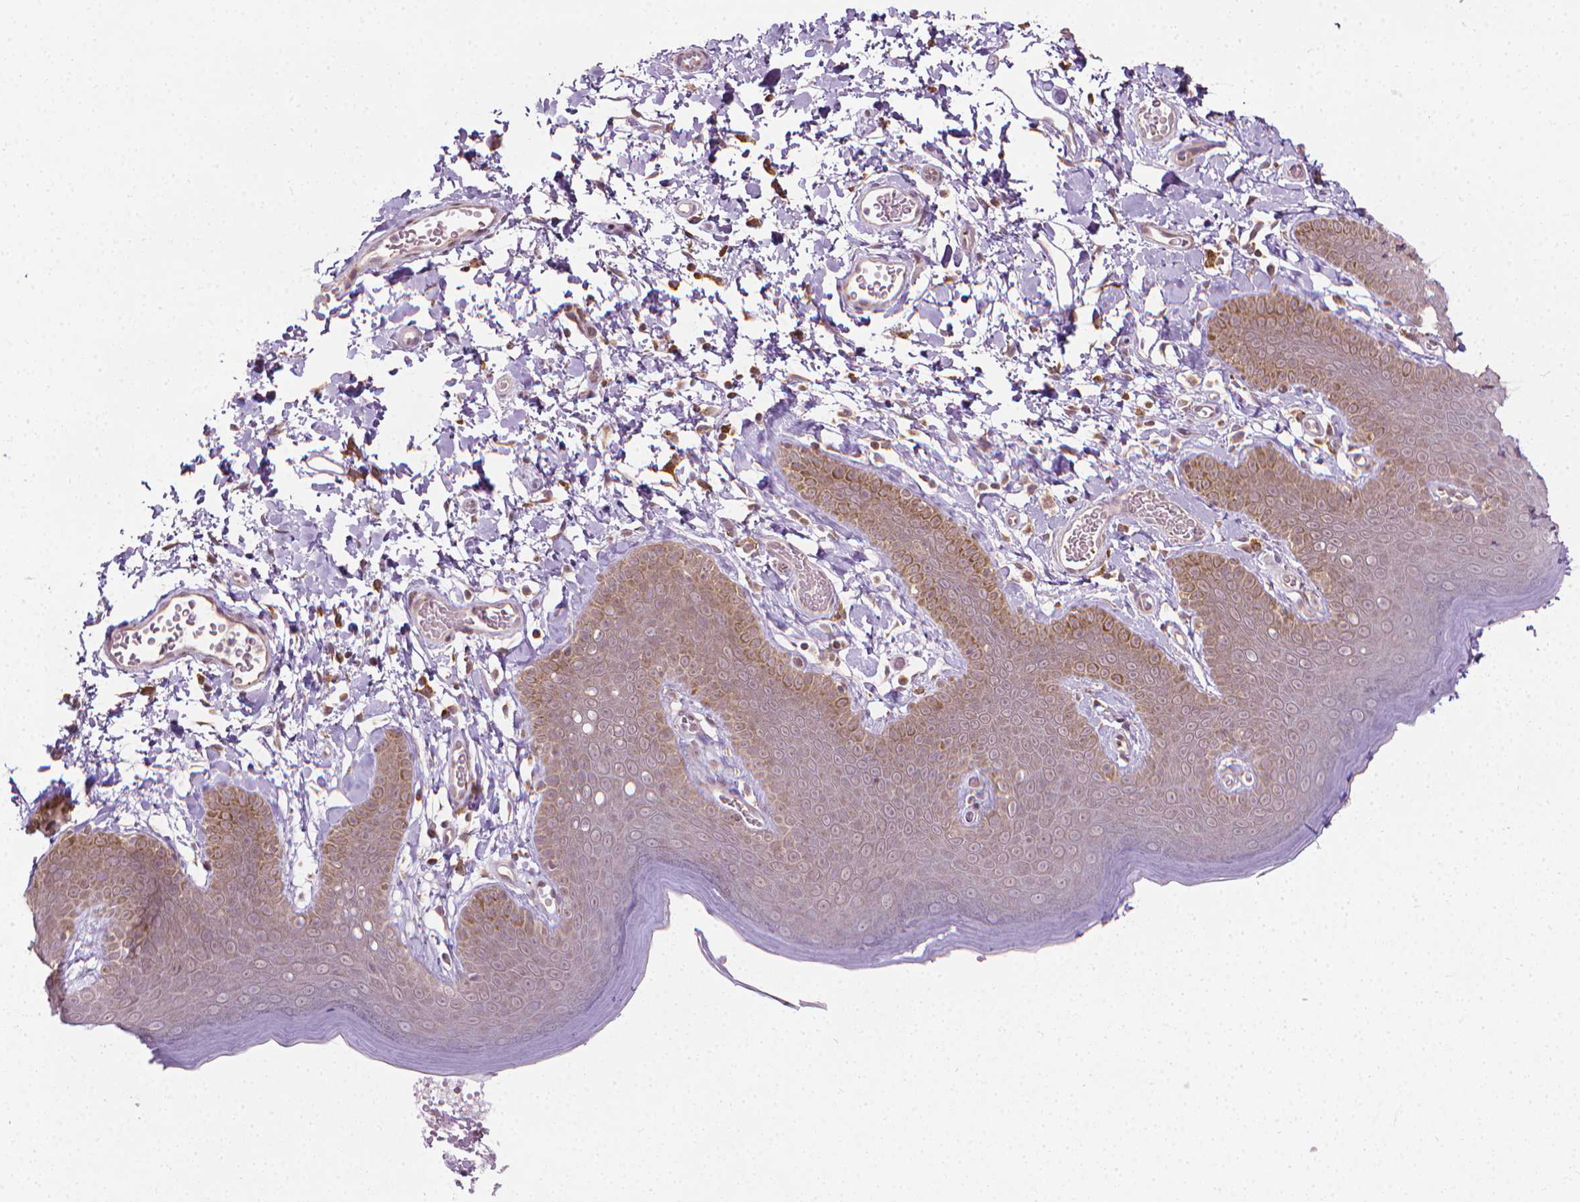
{"staining": {"intensity": "moderate", "quantity": ">75%", "location": "cytoplasmic/membranous"}, "tissue": "skin", "cell_type": "Epidermal cells", "image_type": "normal", "snomed": [{"axis": "morphology", "description": "Normal tissue, NOS"}, {"axis": "topography", "description": "Anal"}], "caption": "This is an image of immunohistochemistry (IHC) staining of normal skin, which shows moderate staining in the cytoplasmic/membranous of epidermal cells.", "gene": "PRAG1", "patient": {"sex": "male", "age": 53}}